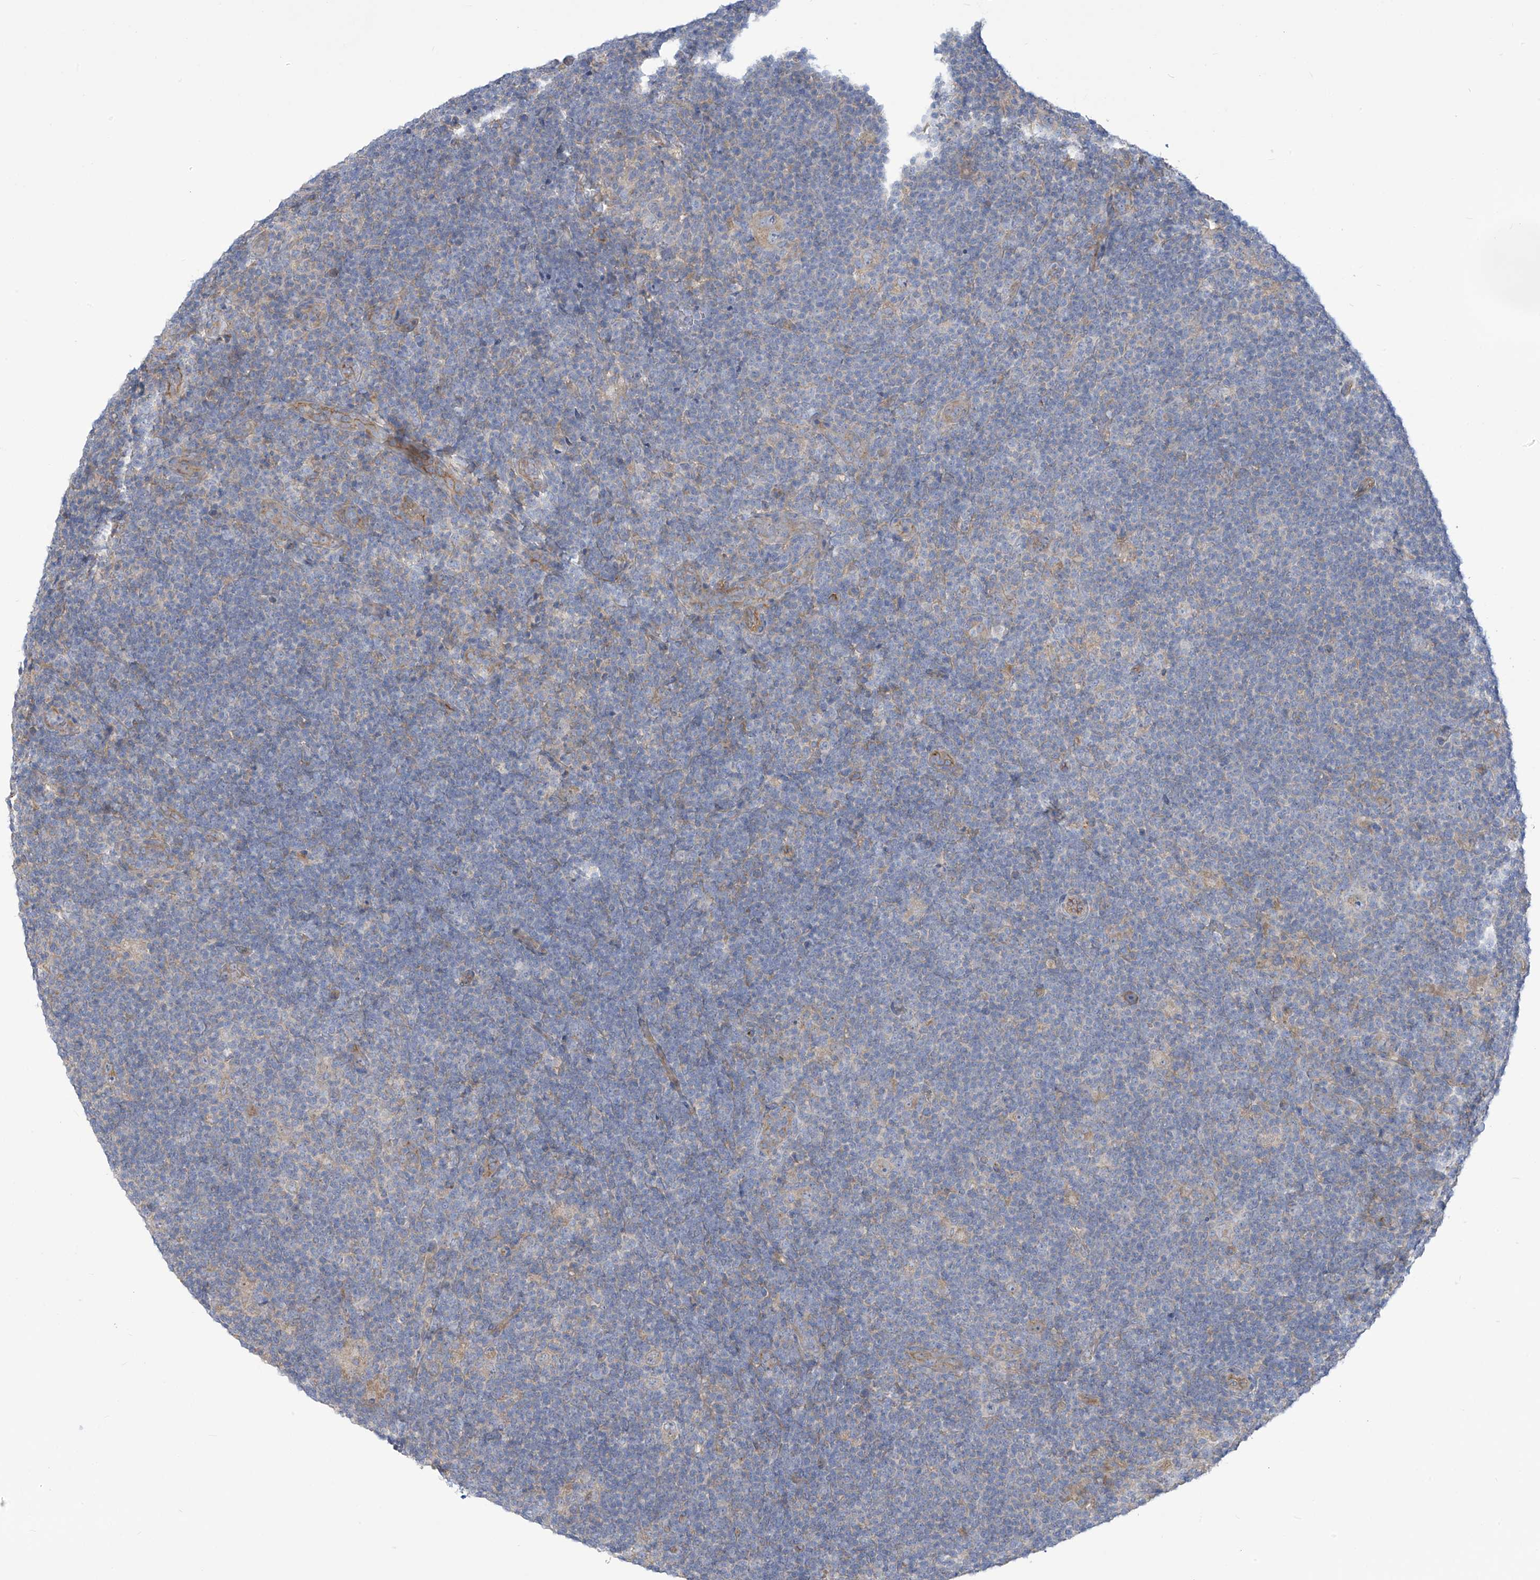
{"staining": {"intensity": "negative", "quantity": "none", "location": "none"}, "tissue": "lymphoma", "cell_type": "Tumor cells", "image_type": "cancer", "snomed": [{"axis": "morphology", "description": "Hodgkin's disease, NOS"}, {"axis": "topography", "description": "Lymph node"}], "caption": "This is a histopathology image of IHC staining of Hodgkin's disease, which shows no positivity in tumor cells. (Immunohistochemistry (ihc), brightfield microscopy, high magnification).", "gene": "ADAT2", "patient": {"sex": "female", "age": 57}}